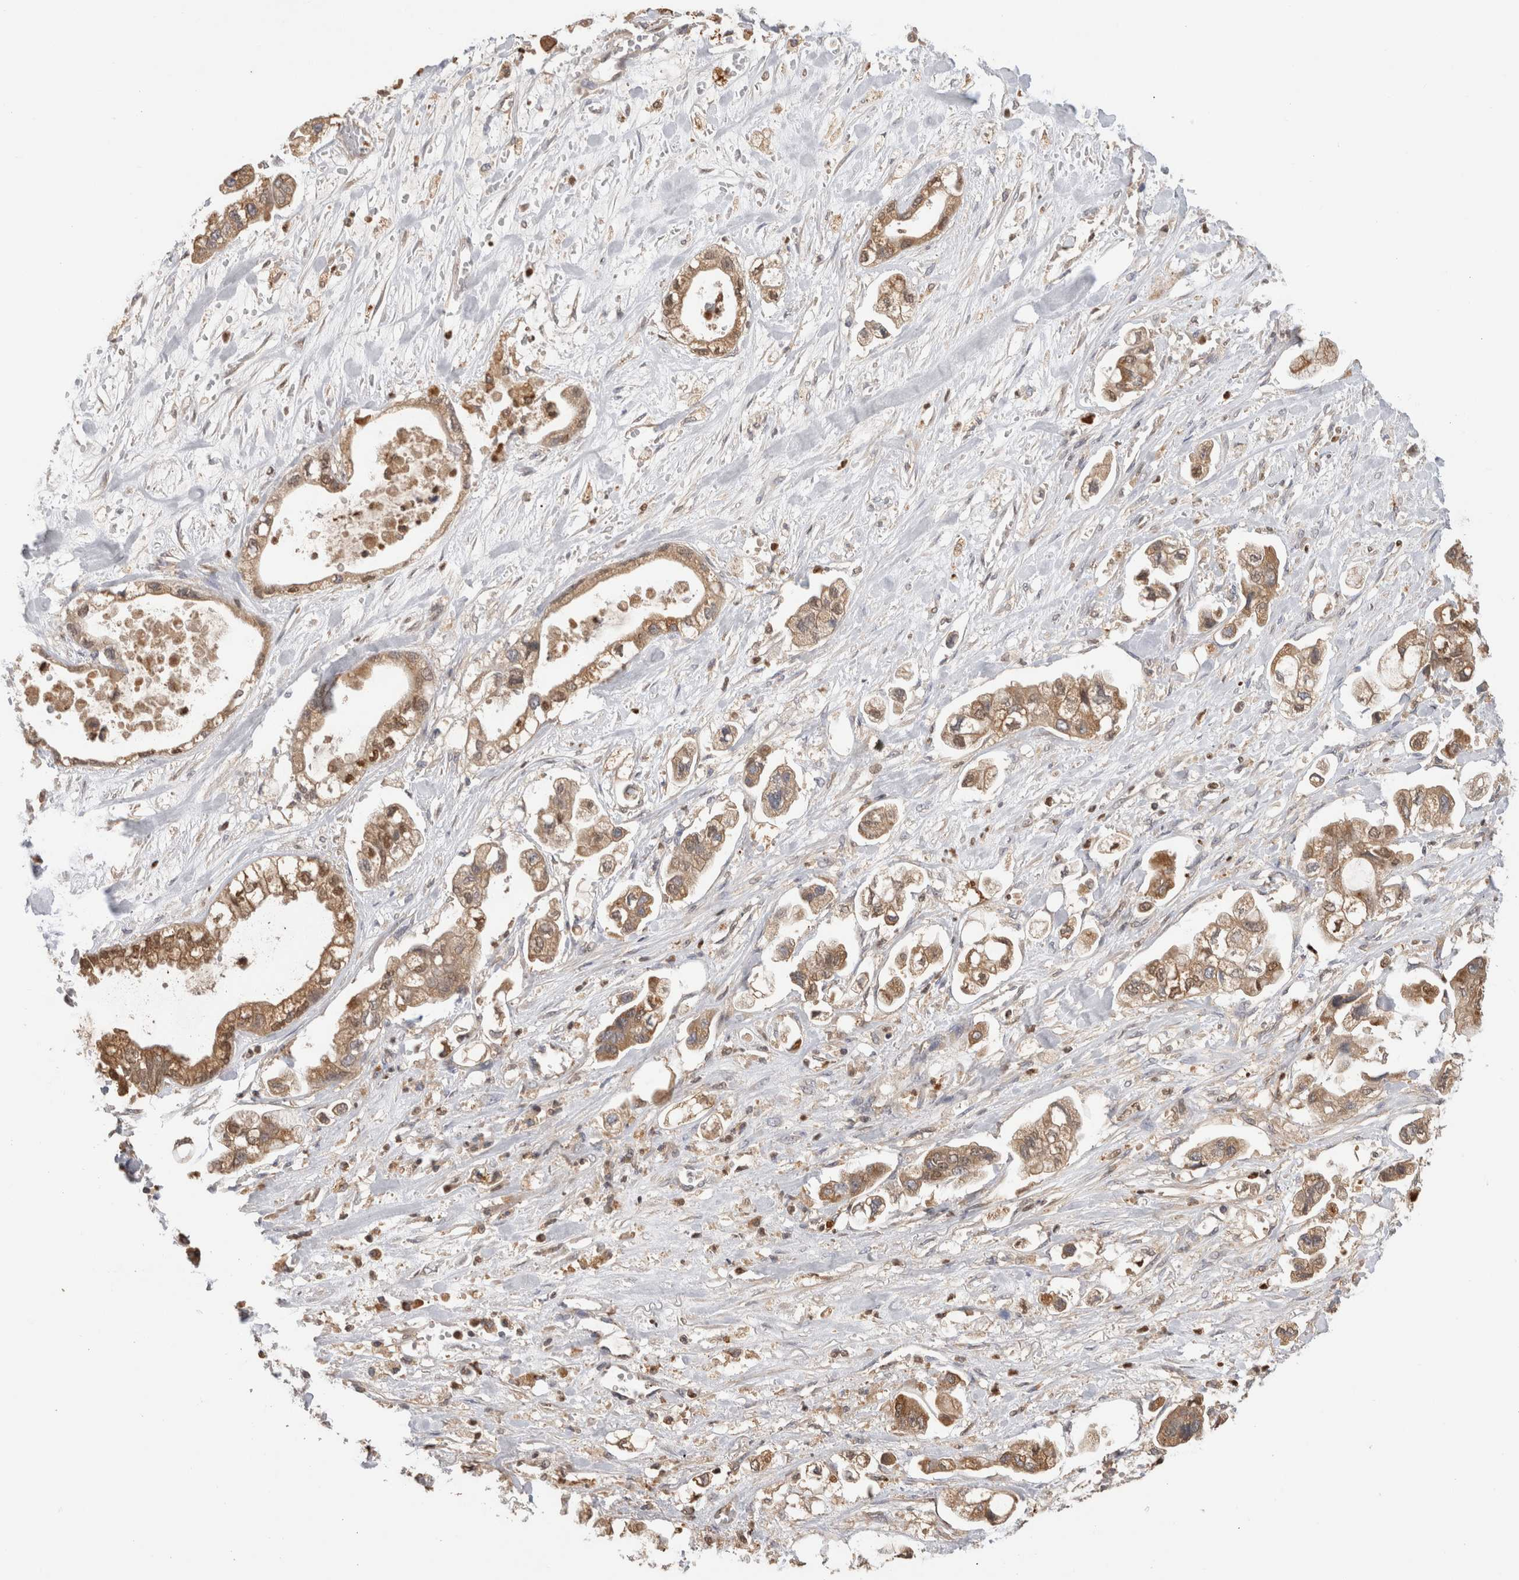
{"staining": {"intensity": "moderate", "quantity": ">75%", "location": "cytoplasmic/membranous,nuclear"}, "tissue": "stomach cancer", "cell_type": "Tumor cells", "image_type": "cancer", "snomed": [{"axis": "morphology", "description": "Normal tissue, NOS"}, {"axis": "morphology", "description": "Adenocarcinoma, NOS"}, {"axis": "topography", "description": "Stomach"}], "caption": "IHC photomicrograph of human adenocarcinoma (stomach) stained for a protein (brown), which displays medium levels of moderate cytoplasmic/membranous and nuclear staining in about >75% of tumor cells.", "gene": "GNS", "patient": {"sex": "male", "age": 62}}